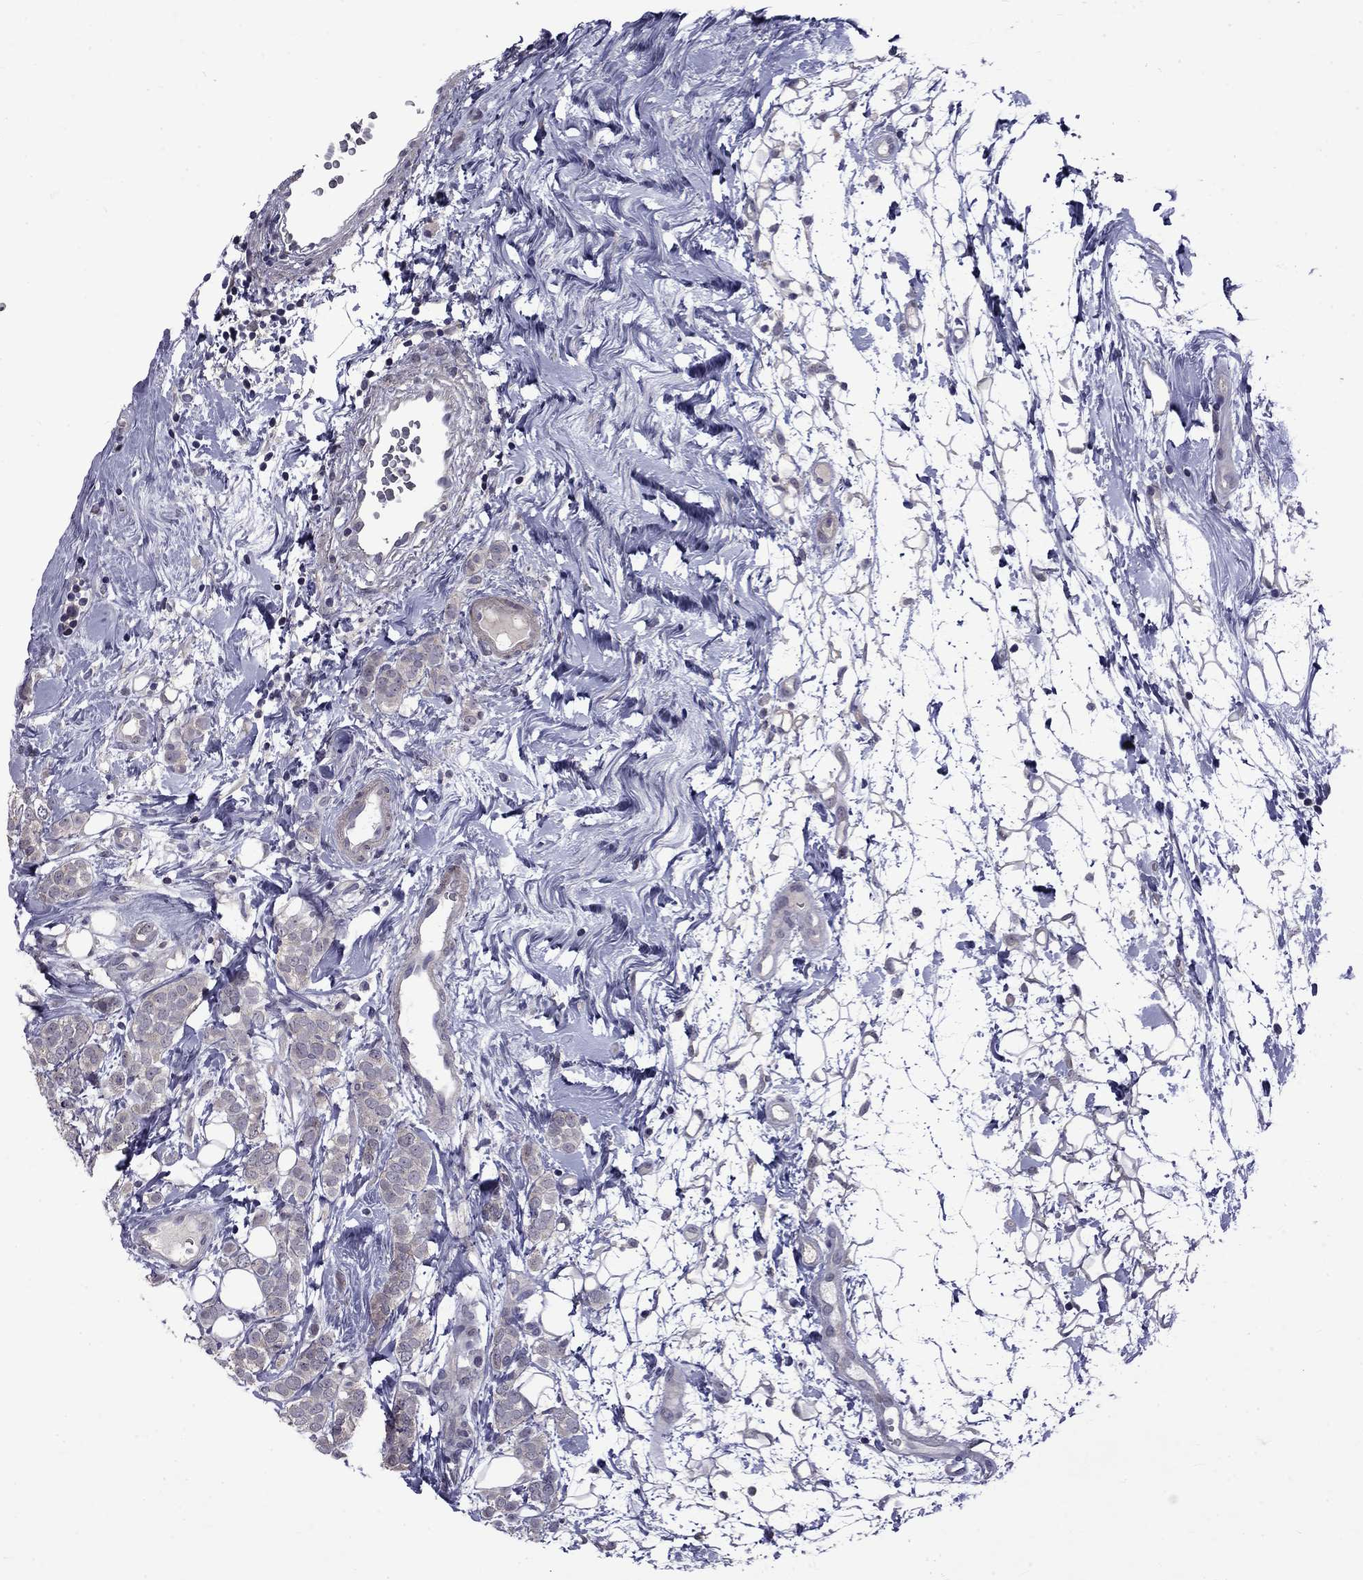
{"staining": {"intensity": "negative", "quantity": "none", "location": "none"}, "tissue": "breast cancer", "cell_type": "Tumor cells", "image_type": "cancer", "snomed": [{"axis": "morphology", "description": "Lobular carcinoma"}, {"axis": "topography", "description": "Breast"}], "caption": "Human lobular carcinoma (breast) stained for a protein using immunohistochemistry displays no staining in tumor cells.", "gene": "SNTA1", "patient": {"sex": "female", "age": 49}}